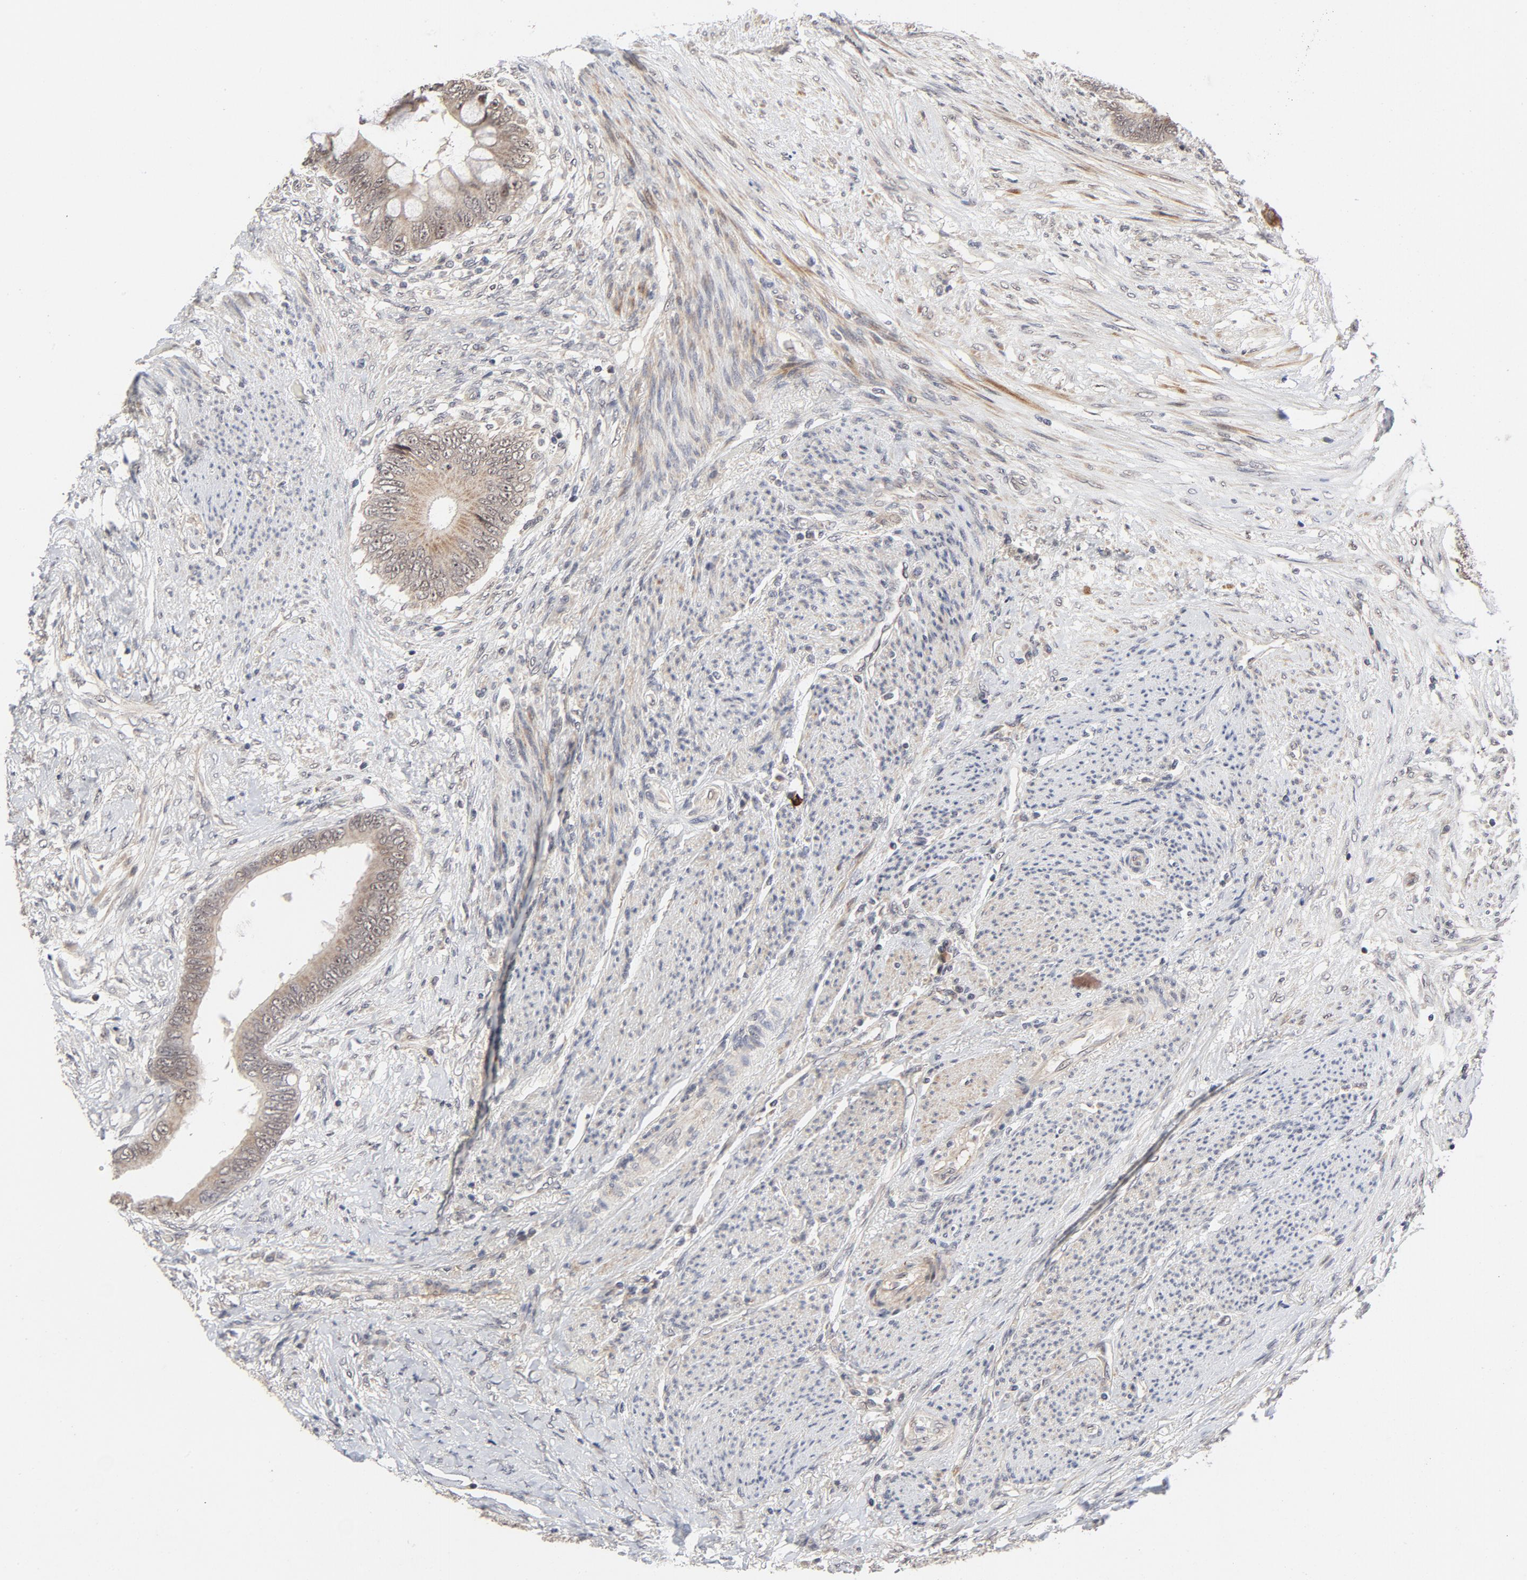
{"staining": {"intensity": "weak", "quantity": ">75%", "location": "cytoplasmic/membranous,nuclear"}, "tissue": "colorectal cancer", "cell_type": "Tumor cells", "image_type": "cancer", "snomed": [{"axis": "morphology", "description": "Normal tissue, NOS"}, {"axis": "morphology", "description": "Adenocarcinoma, NOS"}, {"axis": "topography", "description": "Rectum"}, {"axis": "topography", "description": "Peripheral nerve tissue"}], "caption": "Weak cytoplasmic/membranous and nuclear positivity for a protein is present in approximately >75% of tumor cells of colorectal cancer (adenocarcinoma) using immunohistochemistry (IHC).", "gene": "ZKSCAN8", "patient": {"sex": "female", "age": 77}}